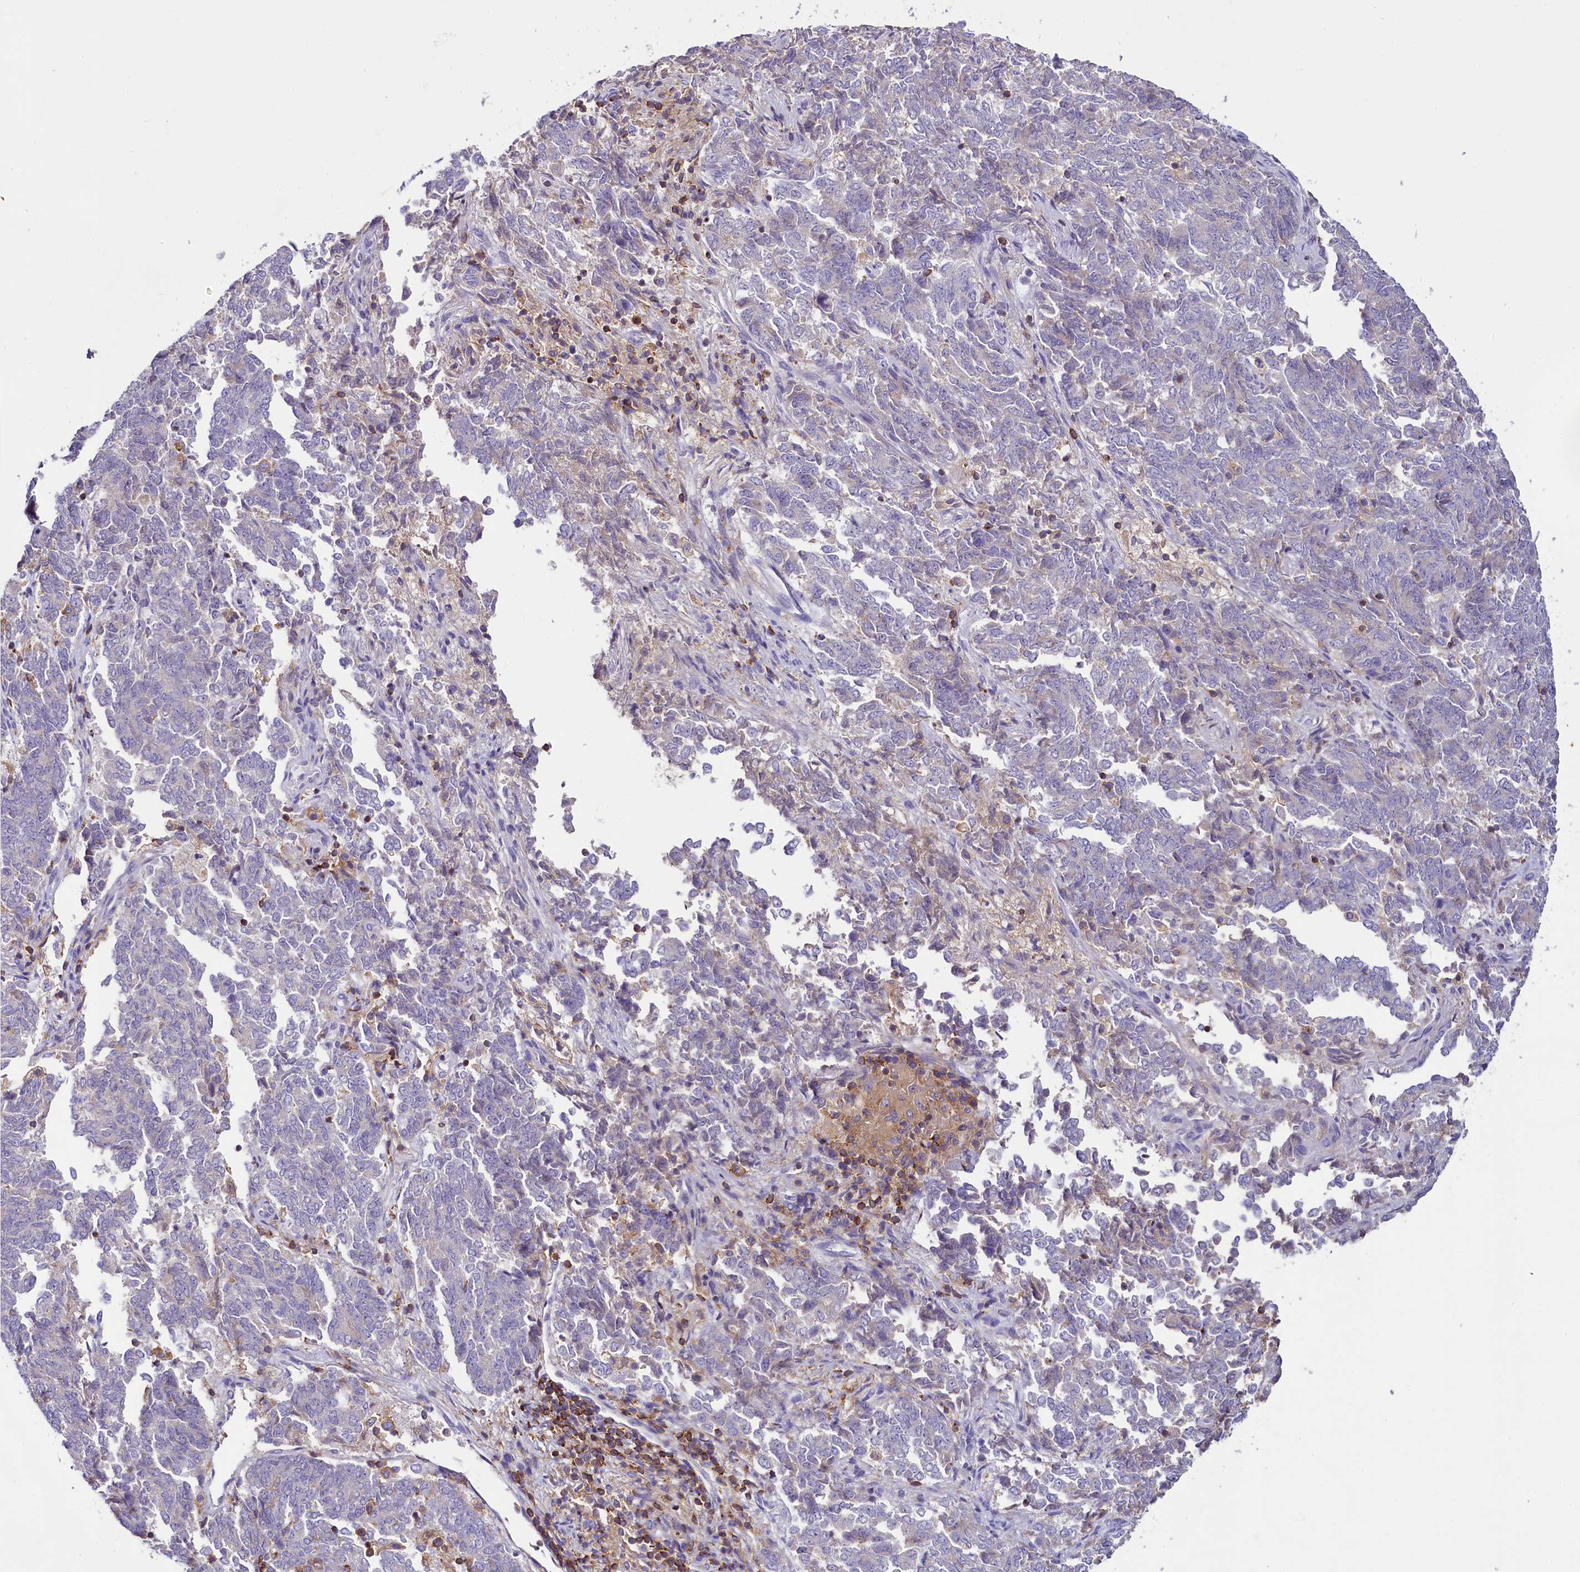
{"staining": {"intensity": "negative", "quantity": "none", "location": "none"}, "tissue": "endometrial cancer", "cell_type": "Tumor cells", "image_type": "cancer", "snomed": [{"axis": "morphology", "description": "Adenocarcinoma, NOS"}, {"axis": "topography", "description": "Endometrium"}], "caption": "This is a photomicrograph of immunohistochemistry (IHC) staining of endometrial cancer, which shows no positivity in tumor cells. The staining is performed using DAB brown chromogen with nuclei counter-stained in using hematoxylin.", "gene": "FGFR2", "patient": {"sex": "female", "age": 80}}